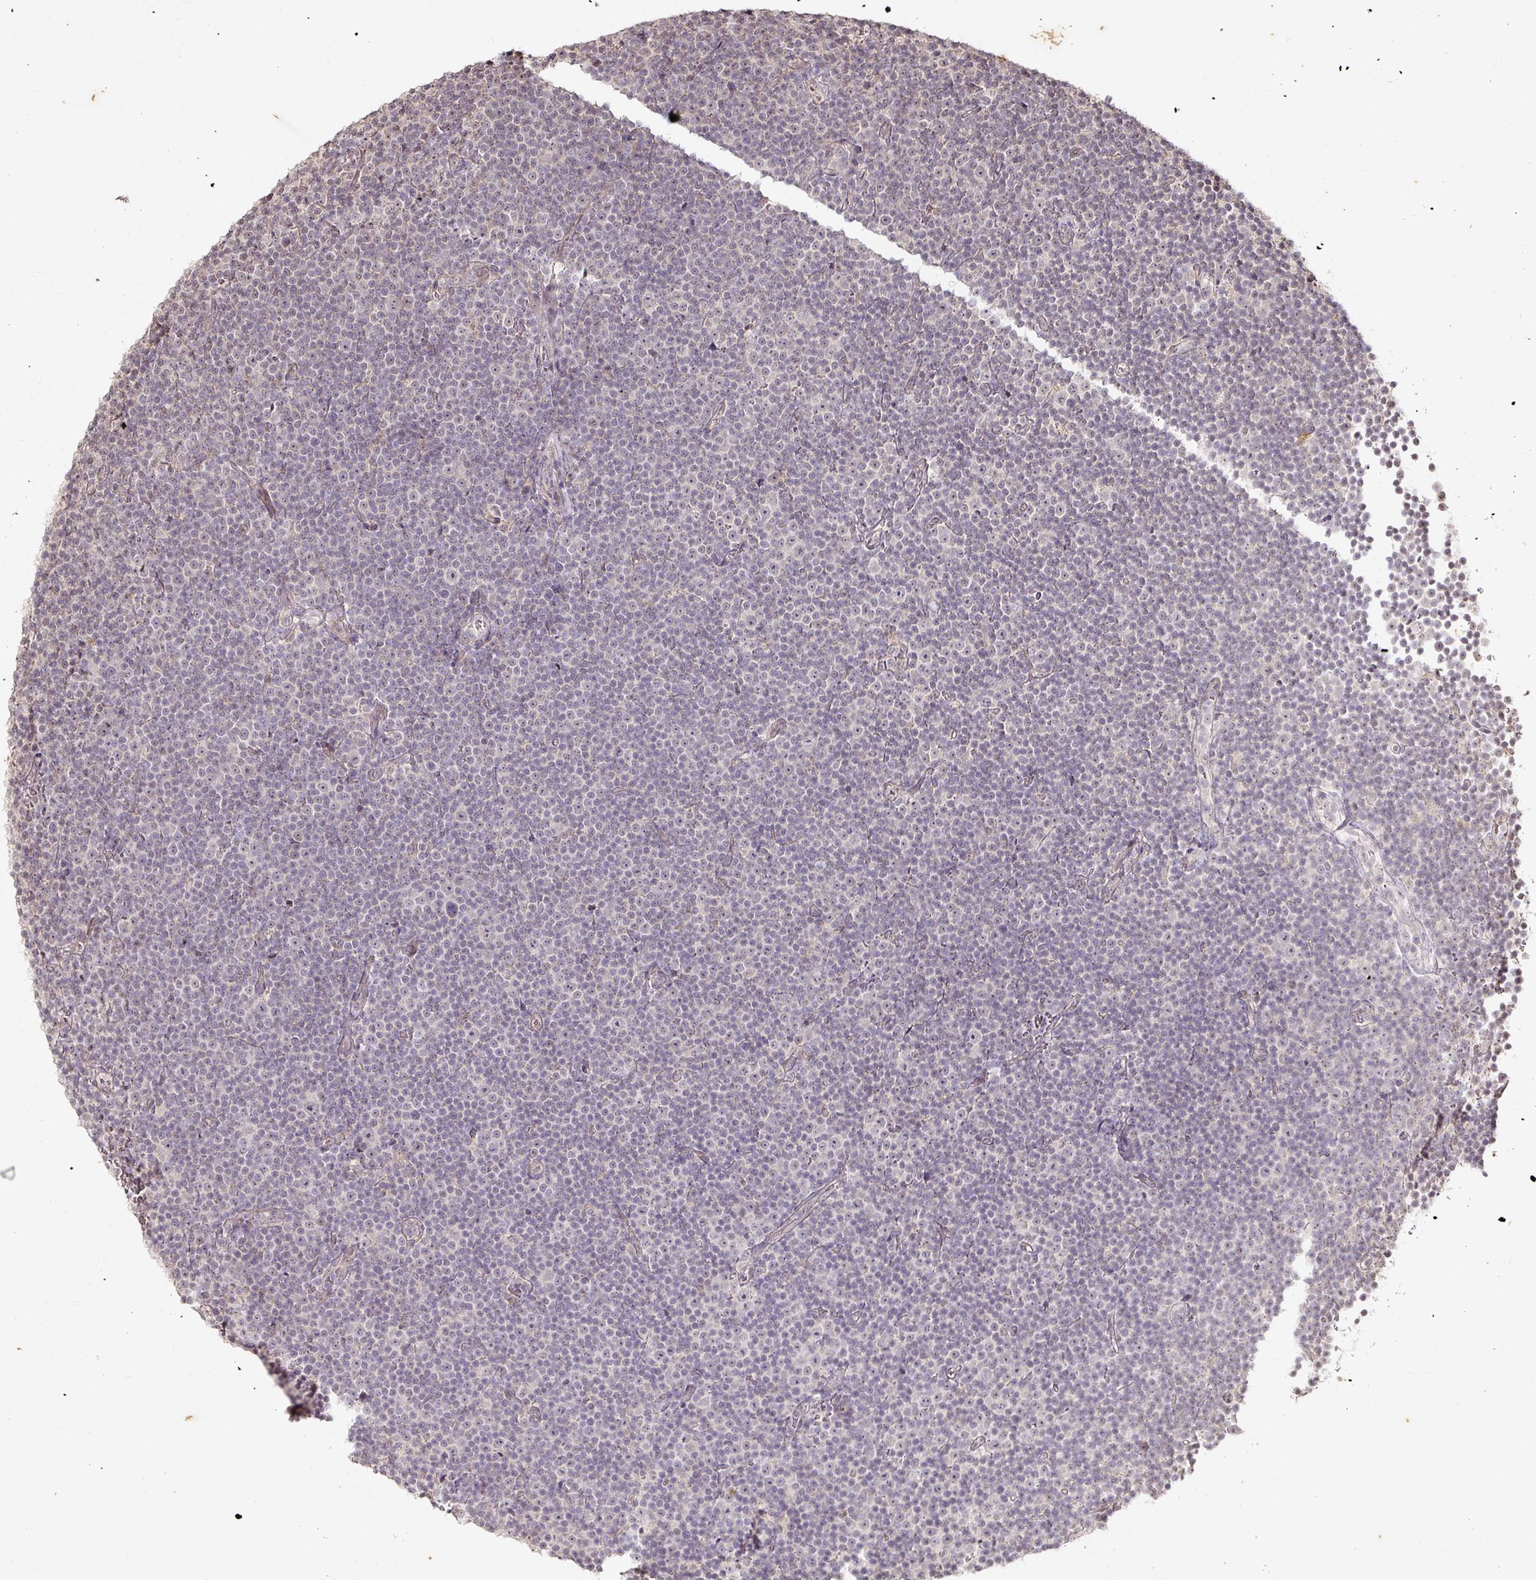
{"staining": {"intensity": "negative", "quantity": "none", "location": "none"}, "tissue": "lymphoma", "cell_type": "Tumor cells", "image_type": "cancer", "snomed": [{"axis": "morphology", "description": "Malignant lymphoma, non-Hodgkin's type, Low grade"}, {"axis": "topography", "description": "Lymph node"}], "caption": "Tumor cells are negative for protein expression in human lymphoma. The staining was performed using DAB to visualize the protein expression in brown, while the nuclei were stained in blue with hematoxylin (Magnification: 20x).", "gene": "CAPN5", "patient": {"sex": "female", "age": 67}}